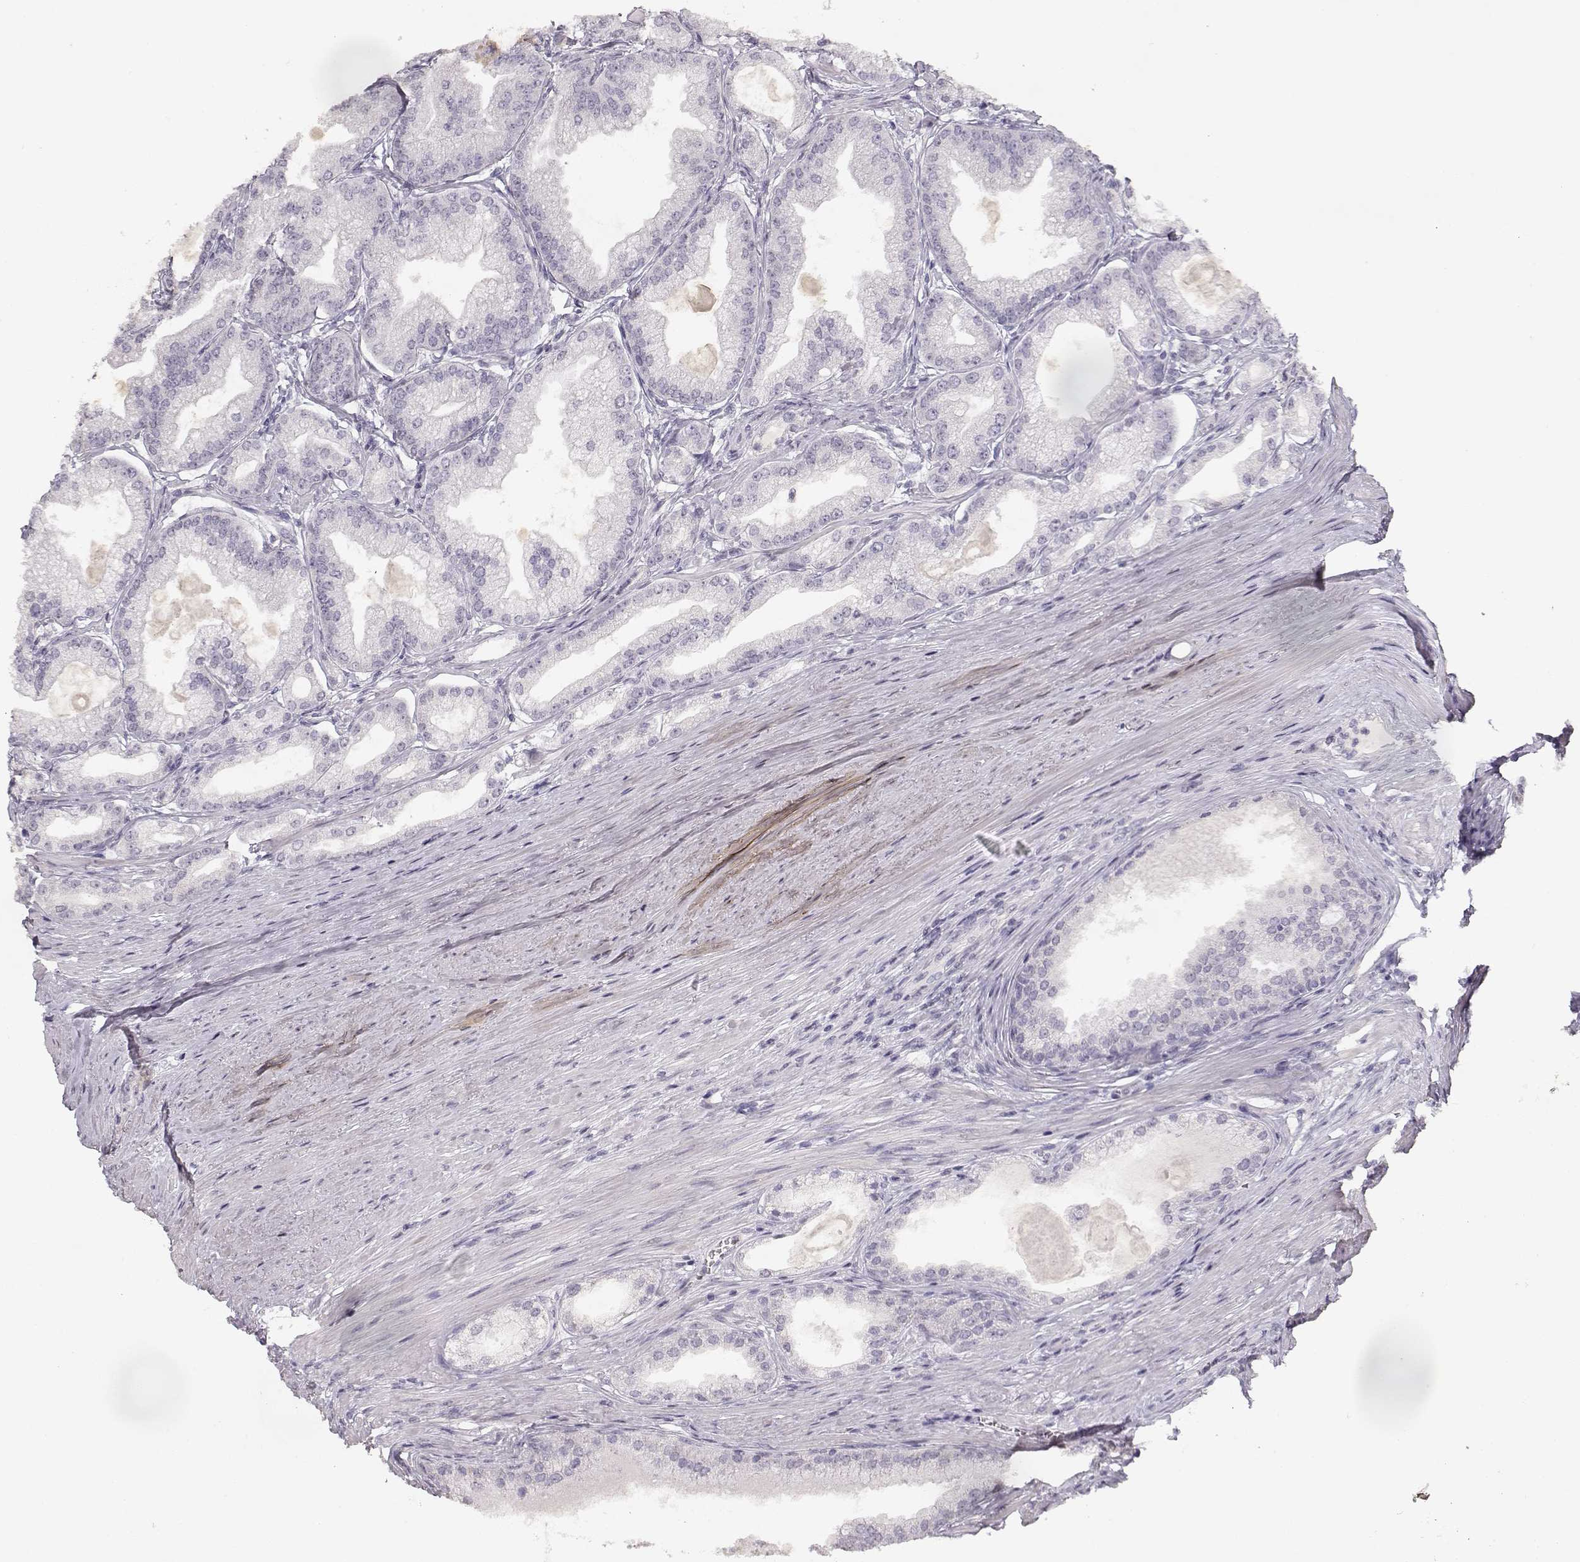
{"staining": {"intensity": "negative", "quantity": "none", "location": "none"}, "tissue": "prostate cancer", "cell_type": "Tumor cells", "image_type": "cancer", "snomed": [{"axis": "morphology", "description": "Adenocarcinoma, NOS"}, {"axis": "topography", "description": "Prostate and seminal vesicle, NOS"}, {"axis": "topography", "description": "Prostate"}], "caption": "Human prostate adenocarcinoma stained for a protein using IHC shows no positivity in tumor cells.", "gene": "TPH2", "patient": {"sex": "male", "age": 77}}